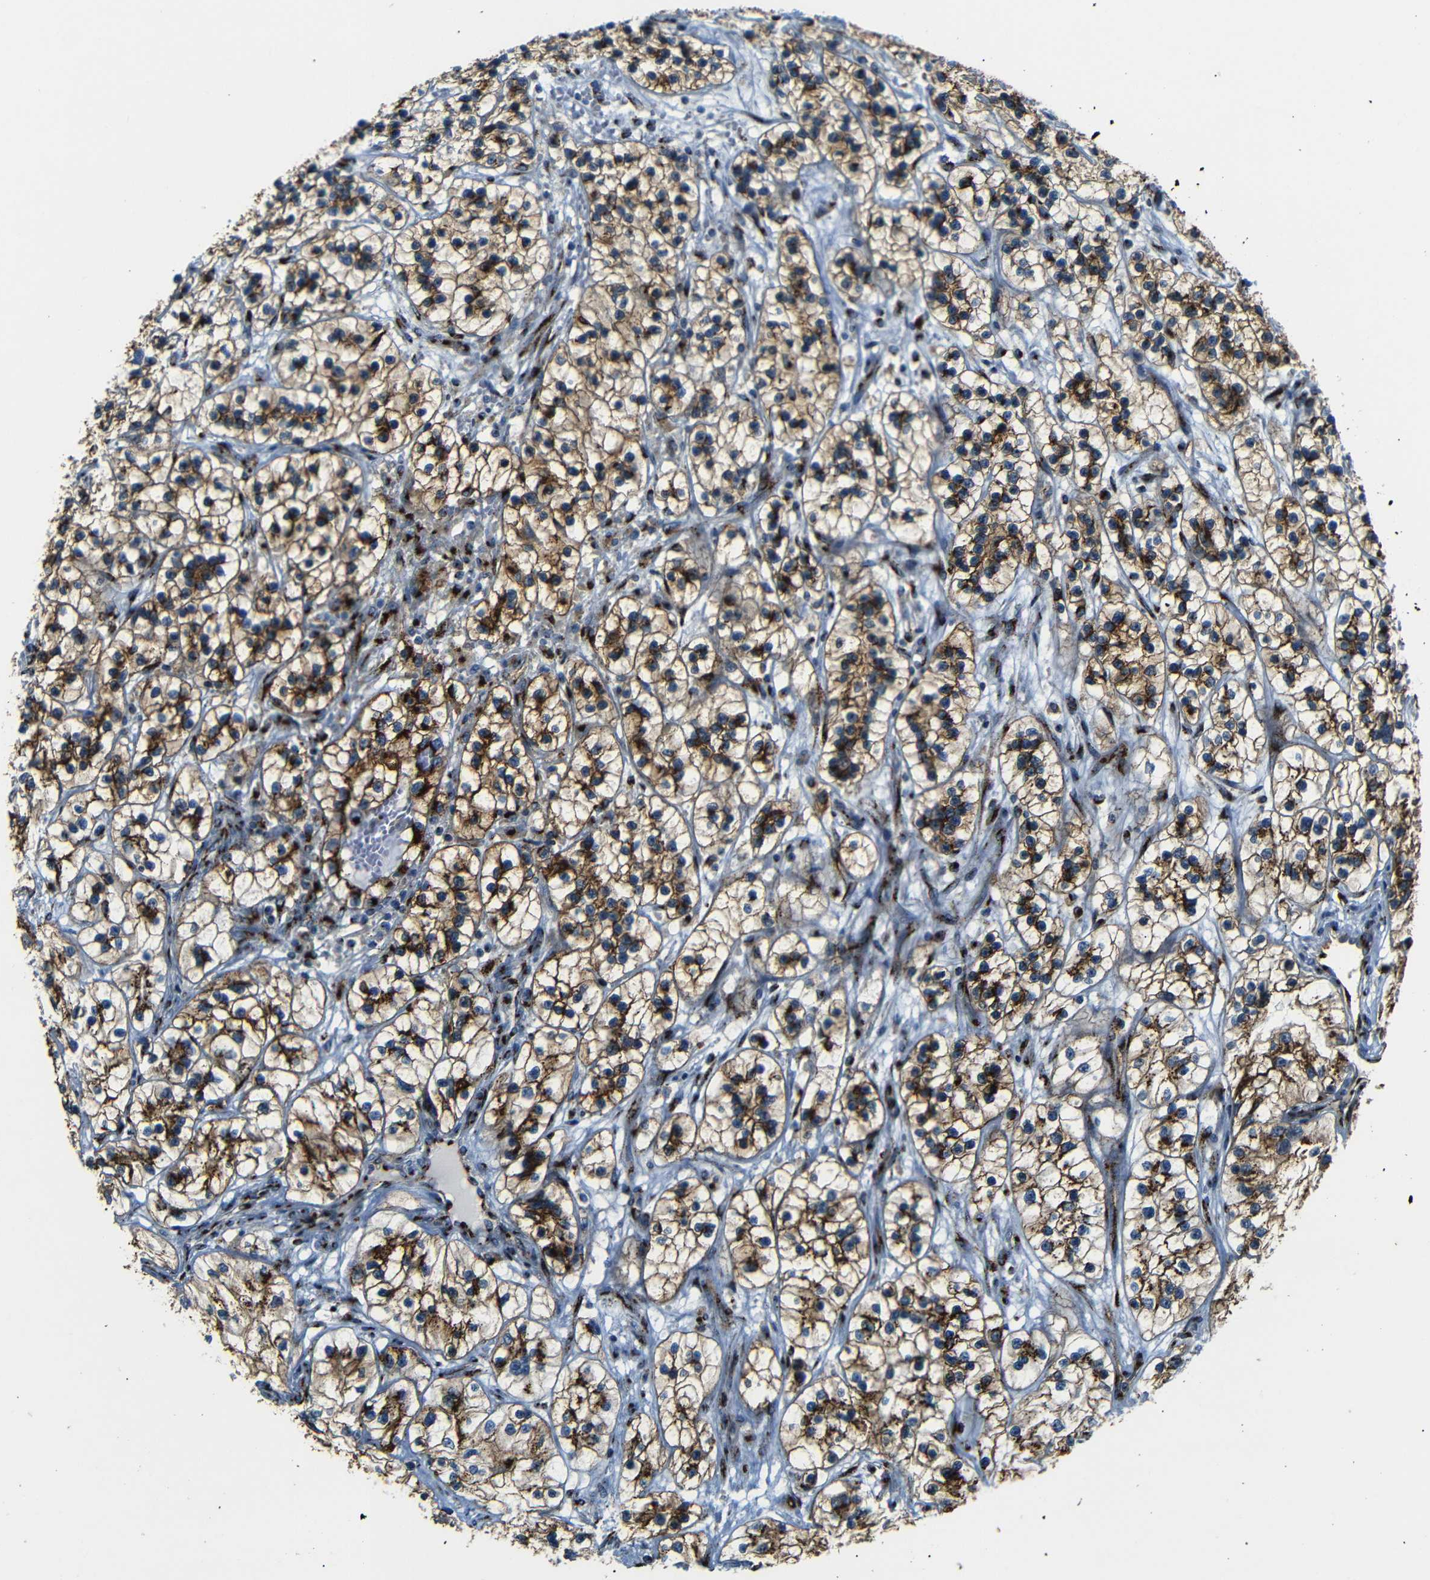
{"staining": {"intensity": "strong", "quantity": ">75%", "location": "cytoplasmic/membranous"}, "tissue": "renal cancer", "cell_type": "Tumor cells", "image_type": "cancer", "snomed": [{"axis": "morphology", "description": "Adenocarcinoma, NOS"}, {"axis": "topography", "description": "Kidney"}], "caption": "A high-resolution micrograph shows immunohistochemistry (IHC) staining of renal cancer (adenocarcinoma), which shows strong cytoplasmic/membranous expression in approximately >75% of tumor cells.", "gene": "TGOLN2", "patient": {"sex": "female", "age": 57}}